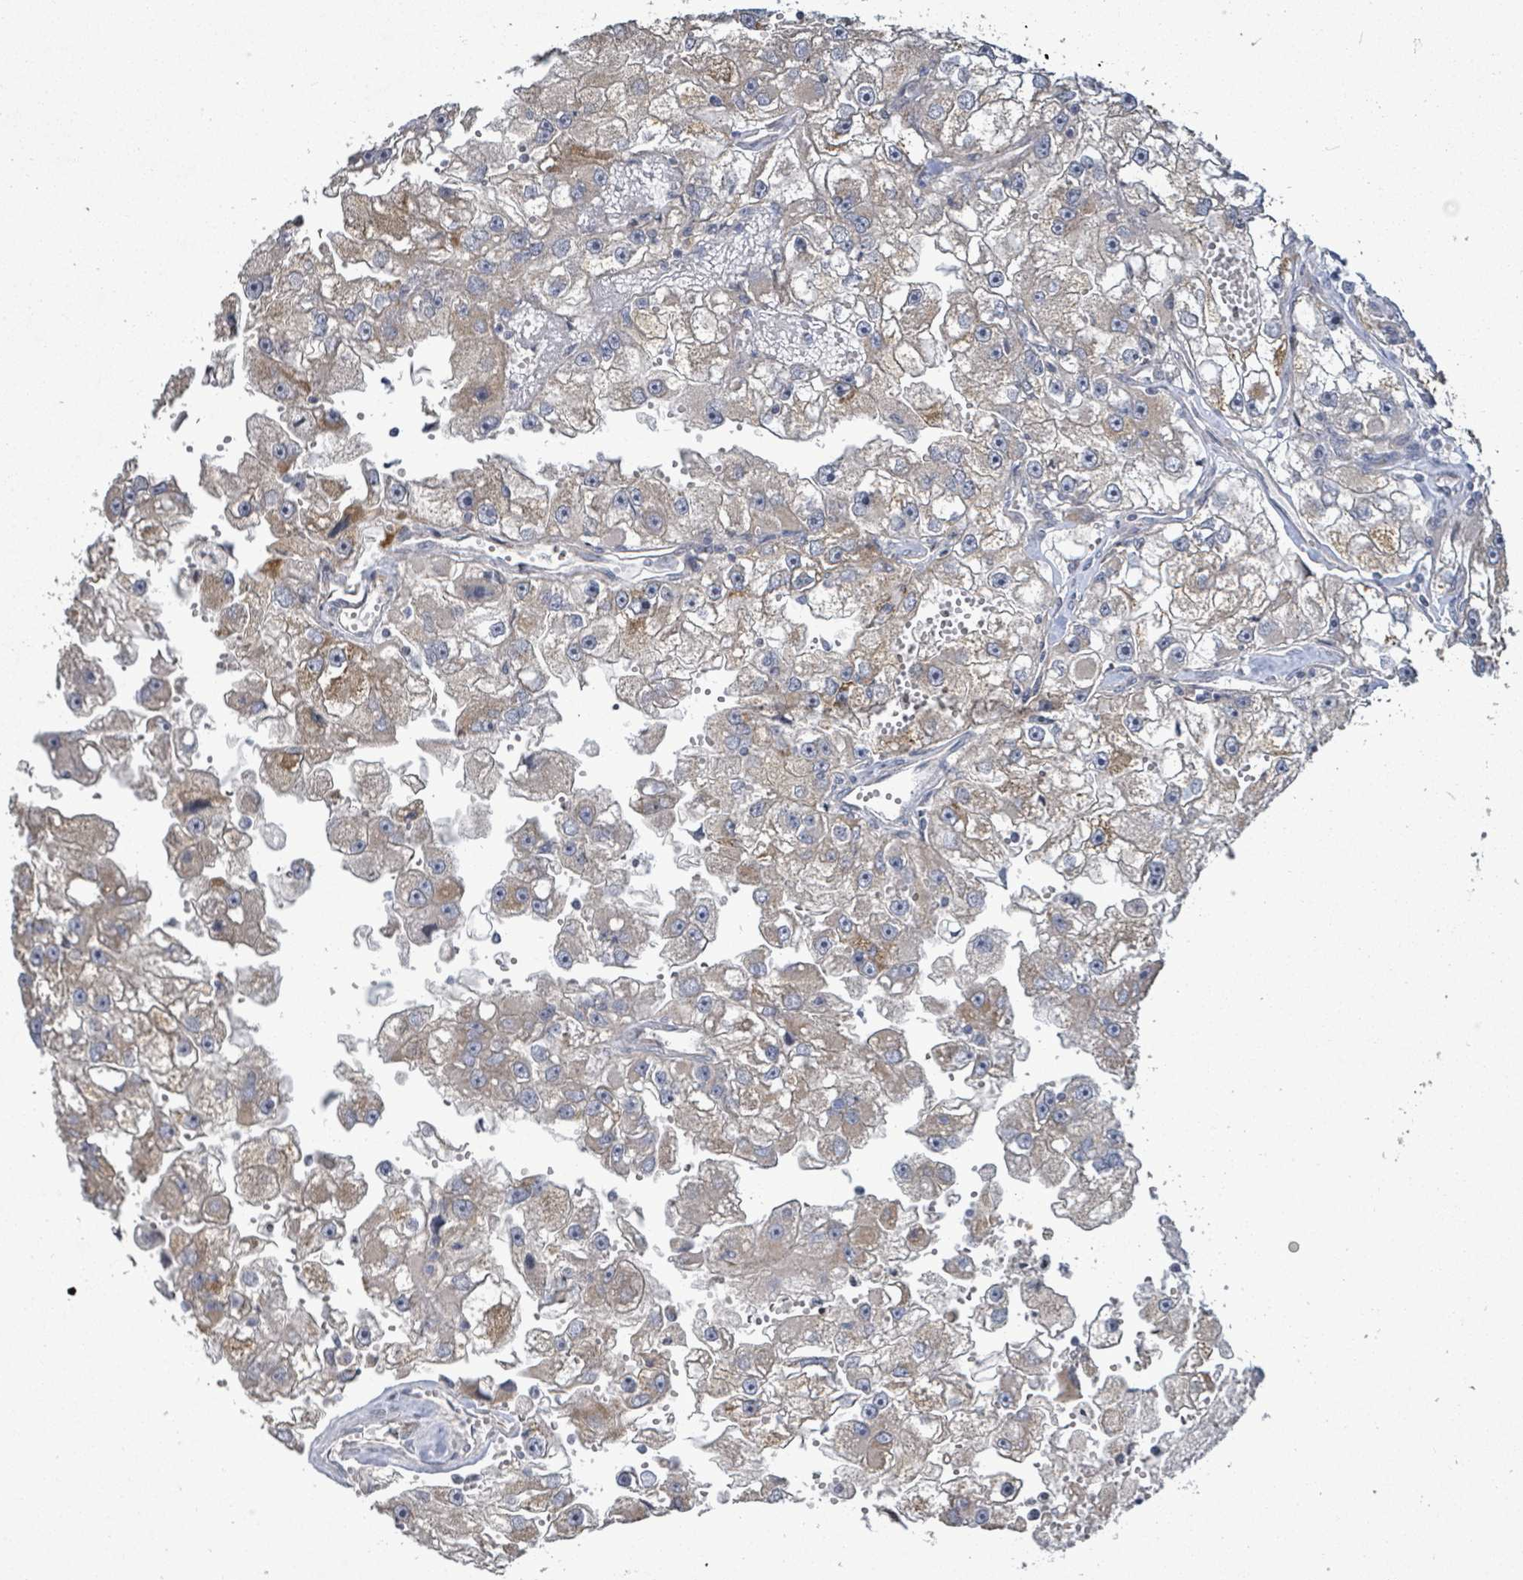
{"staining": {"intensity": "moderate", "quantity": "<25%", "location": "cytoplasmic/membranous"}, "tissue": "renal cancer", "cell_type": "Tumor cells", "image_type": "cancer", "snomed": [{"axis": "morphology", "description": "Adenocarcinoma, NOS"}, {"axis": "topography", "description": "Kidney"}], "caption": "This histopathology image displays immunohistochemistry staining of human adenocarcinoma (renal), with low moderate cytoplasmic/membranous positivity in about <25% of tumor cells.", "gene": "KBTBD11", "patient": {"sex": "male", "age": 63}}